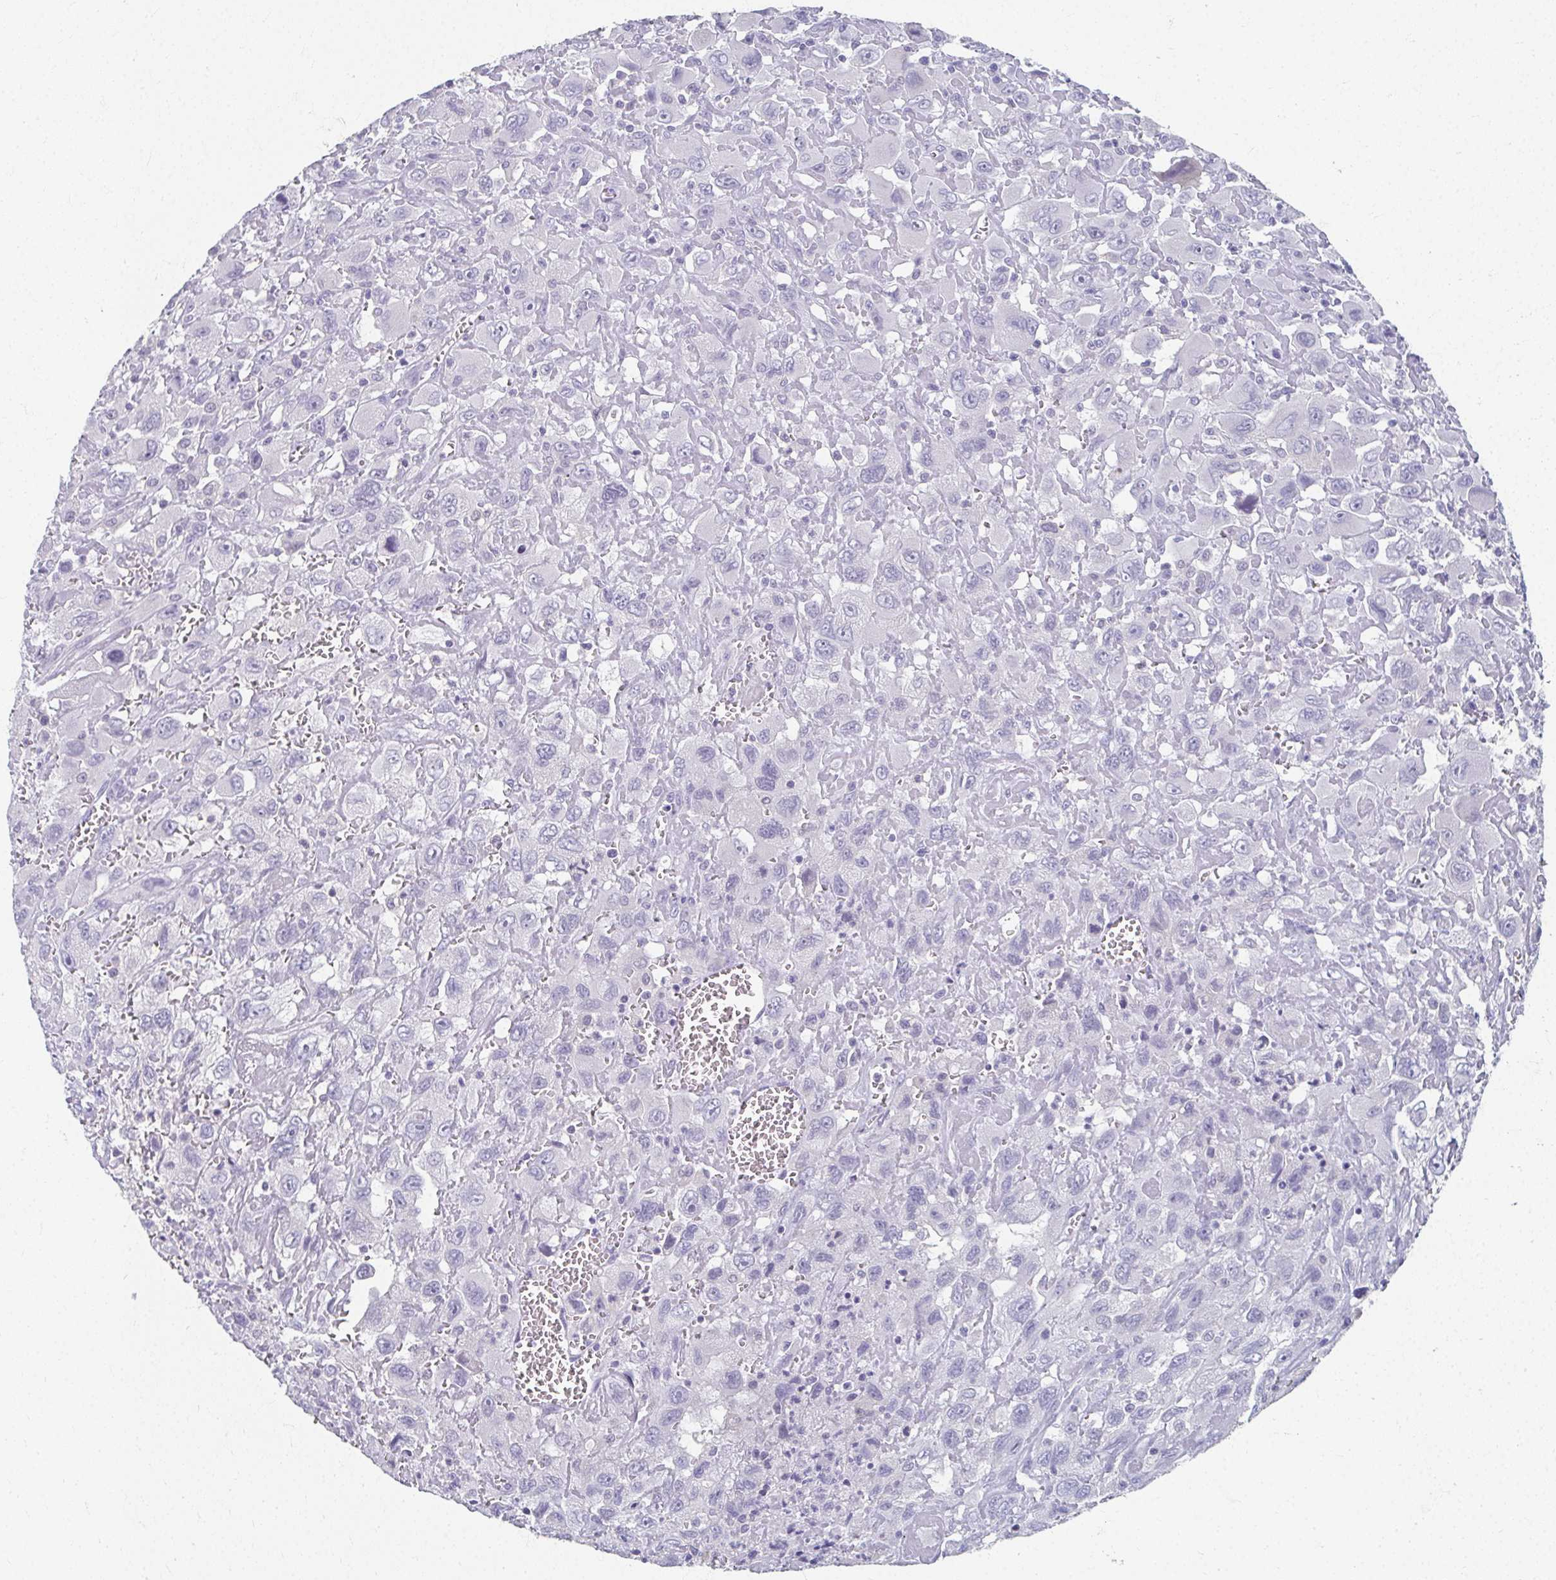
{"staining": {"intensity": "negative", "quantity": "none", "location": "none"}, "tissue": "head and neck cancer", "cell_type": "Tumor cells", "image_type": "cancer", "snomed": [{"axis": "morphology", "description": "Squamous cell carcinoma, NOS"}, {"axis": "morphology", "description": "Squamous cell carcinoma, metastatic, NOS"}, {"axis": "topography", "description": "Oral tissue"}, {"axis": "topography", "description": "Head-Neck"}], "caption": "An immunohistochemistry image of head and neck cancer is shown. There is no staining in tumor cells of head and neck cancer.", "gene": "CAMKV", "patient": {"sex": "female", "age": 85}}